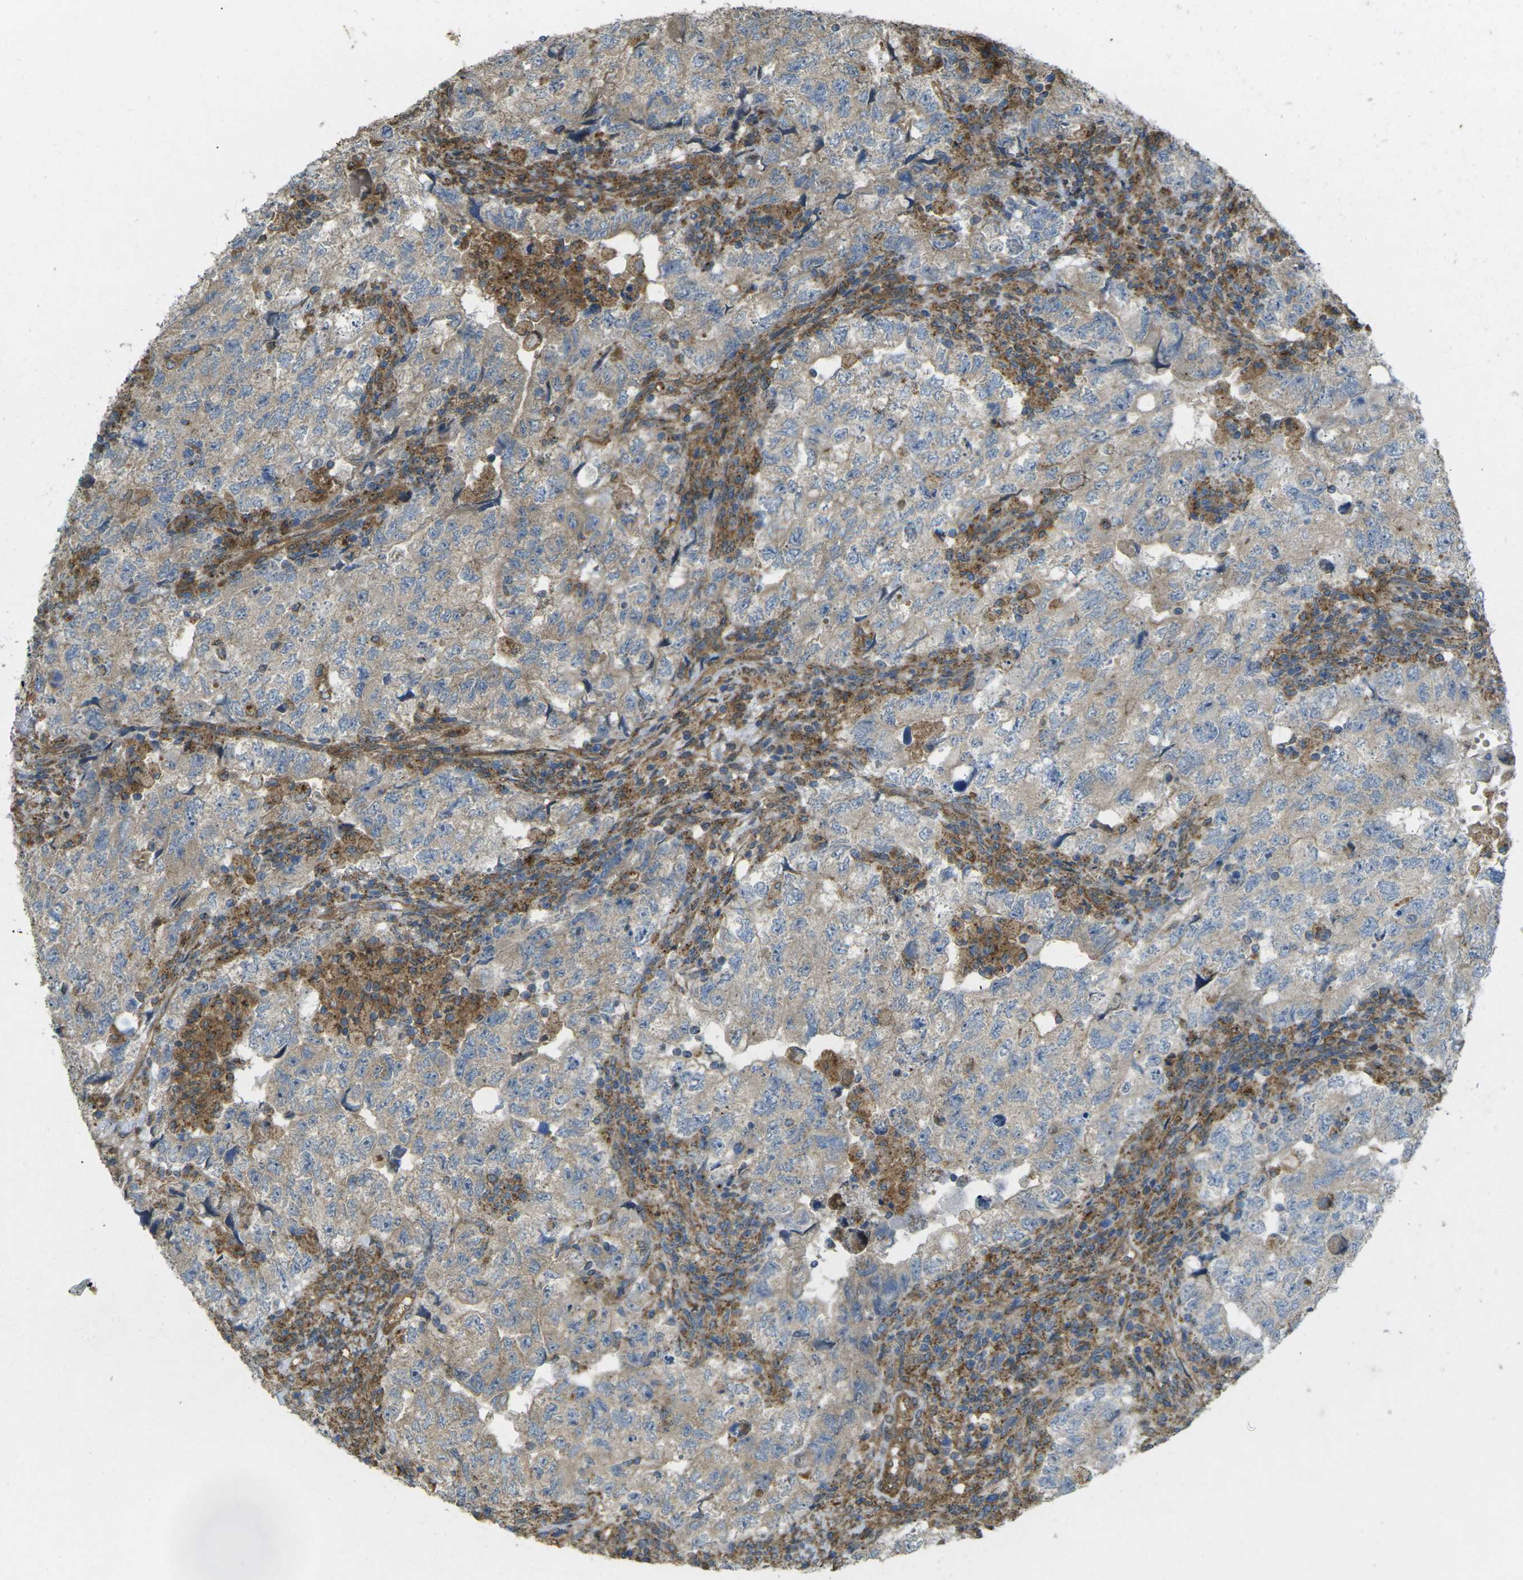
{"staining": {"intensity": "moderate", "quantity": ">75%", "location": "cytoplasmic/membranous"}, "tissue": "testis cancer", "cell_type": "Tumor cells", "image_type": "cancer", "snomed": [{"axis": "morphology", "description": "Seminoma, NOS"}, {"axis": "topography", "description": "Testis"}], "caption": "Protein expression analysis of testis cancer exhibits moderate cytoplasmic/membranous expression in about >75% of tumor cells. The protein is stained brown, and the nuclei are stained in blue (DAB (3,3'-diaminobenzidine) IHC with brightfield microscopy, high magnification).", "gene": "CHMP3", "patient": {"sex": "male", "age": 22}}